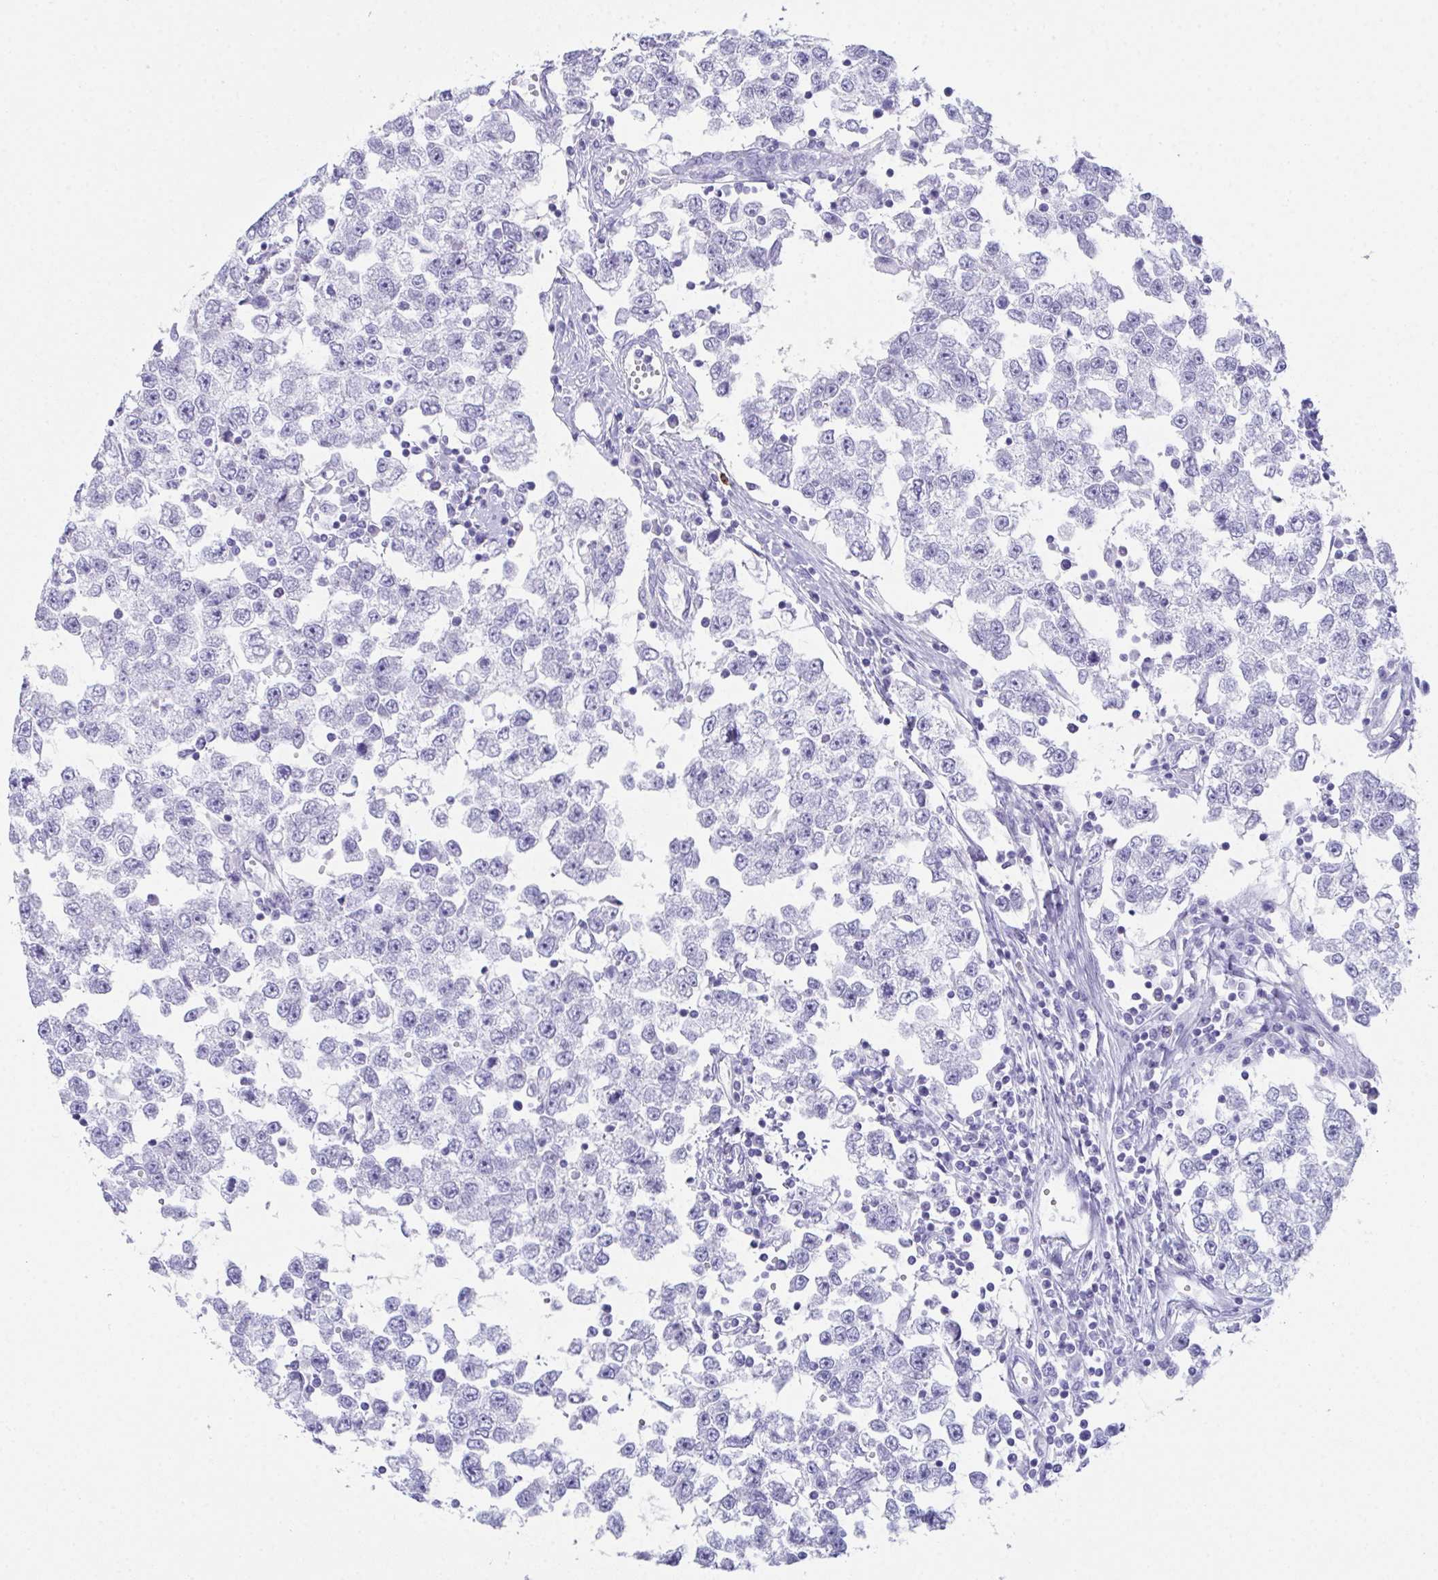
{"staining": {"intensity": "negative", "quantity": "none", "location": "none"}, "tissue": "testis cancer", "cell_type": "Tumor cells", "image_type": "cancer", "snomed": [{"axis": "morphology", "description": "Seminoma, NOS"}, {"axis": "topography", "description": "Testis"}], "caption": "This is an IHC histopathology image of testis seminoma. There is no staining in tumor cells.", "gene": "TEX19", "patient": {"sex": "male", "age": 34}}